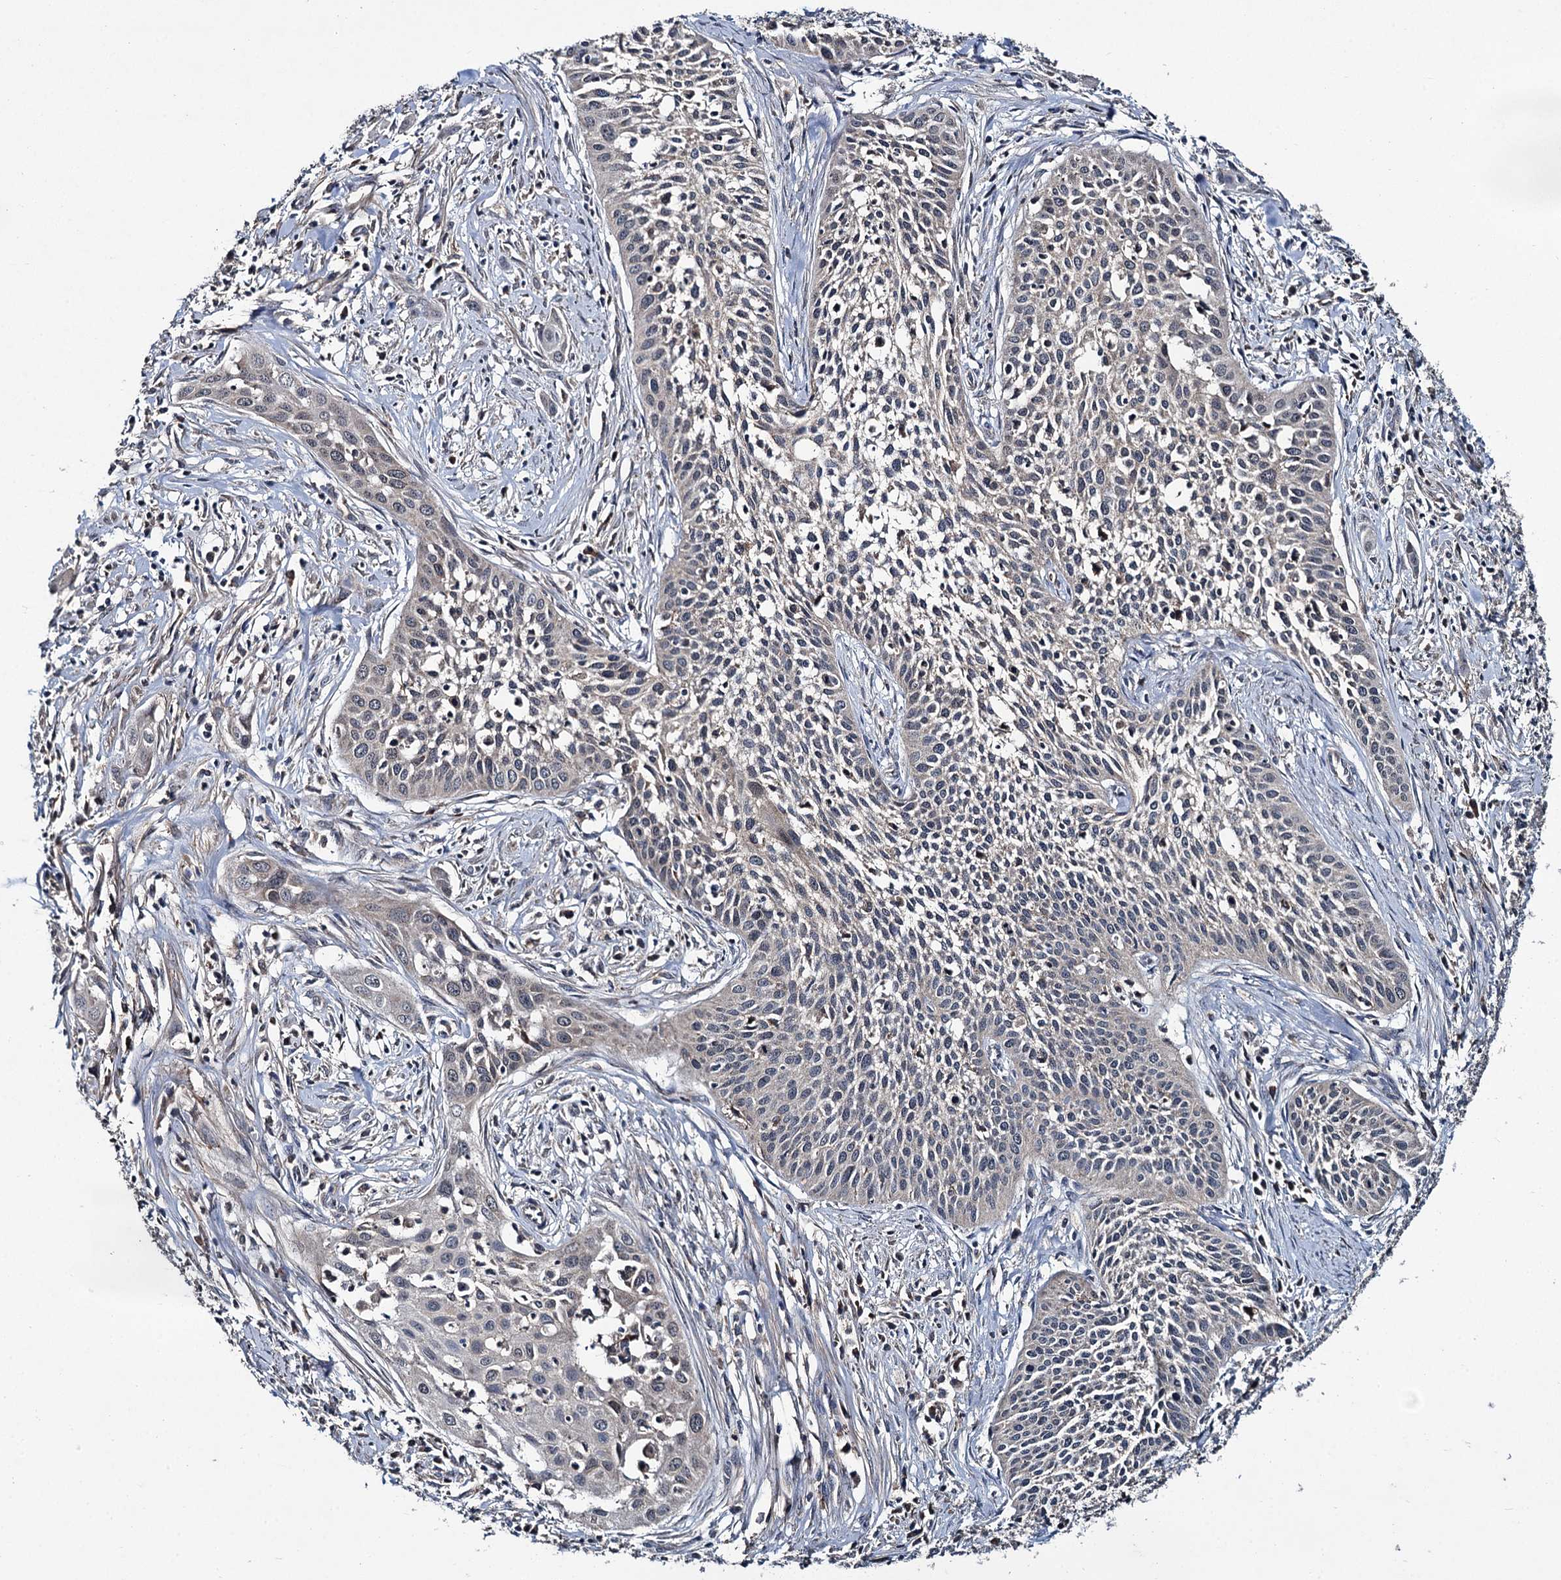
{"staining": {"intensity": "negative", "quantity": "none", "location": "none"}, "tissue": "cervical cancer", "cell_type": "Tumor cells", "image_type": "cancer", "snomed": [{"axis": "morphology", "description": "Squamous cell carcinoma, NOS"}, {"axis": "topography", "description": "Cervix"}], "caption": "This is a photomicrograph of immunohistochemistry staining of squamous cell carcinoma (cervical), which shows no expression in tumor cells. (Stains: DAB (3,3'-diaminobenzidine) IHC with hematoxylin counter stain, Microscopy: brightfield microscopy at high magnification).", "gene": "METTL4", "patient": {"sex": "female", "age": 34}}